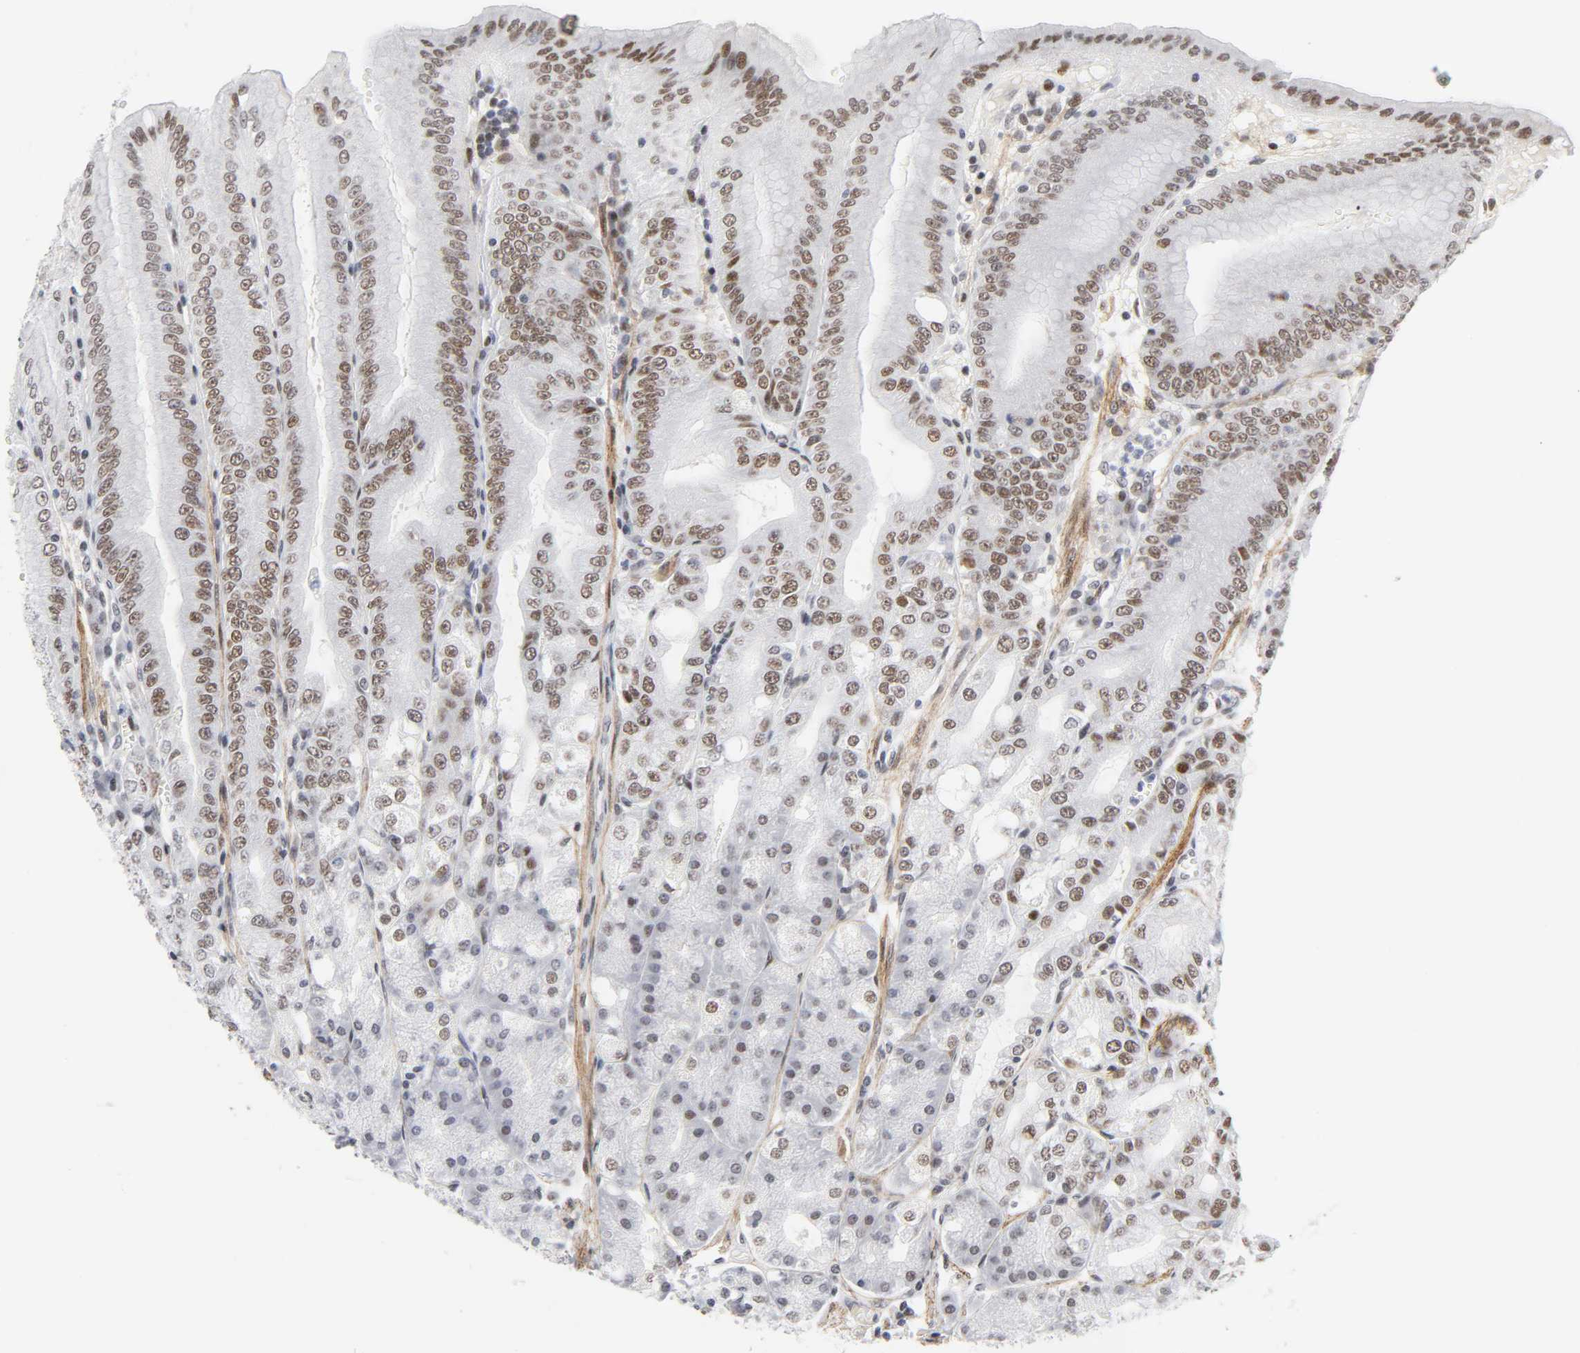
{"staining": {"intensity": "moderate", "quantity": "25%-75%", "location": "nuclear"}, "tissue": "stomach", "cell_type": "Glandular cells", "image_type": "normal", "snomed": [{"axis": "morphology", "description": "Normal tissue, NOS"}, {"axis": "topography", "description": "Stomach, lower"}], "caption": "The micrograph exhibits immunohistochemical staining of benign stomach. There is moderate nuclear staining is identified in about 25%-75% of glandular cells. (IHC, brightfield microscopy, high magnification).", "gene": "DIDO1", "patient": {"sex": "male", "age": 71}}